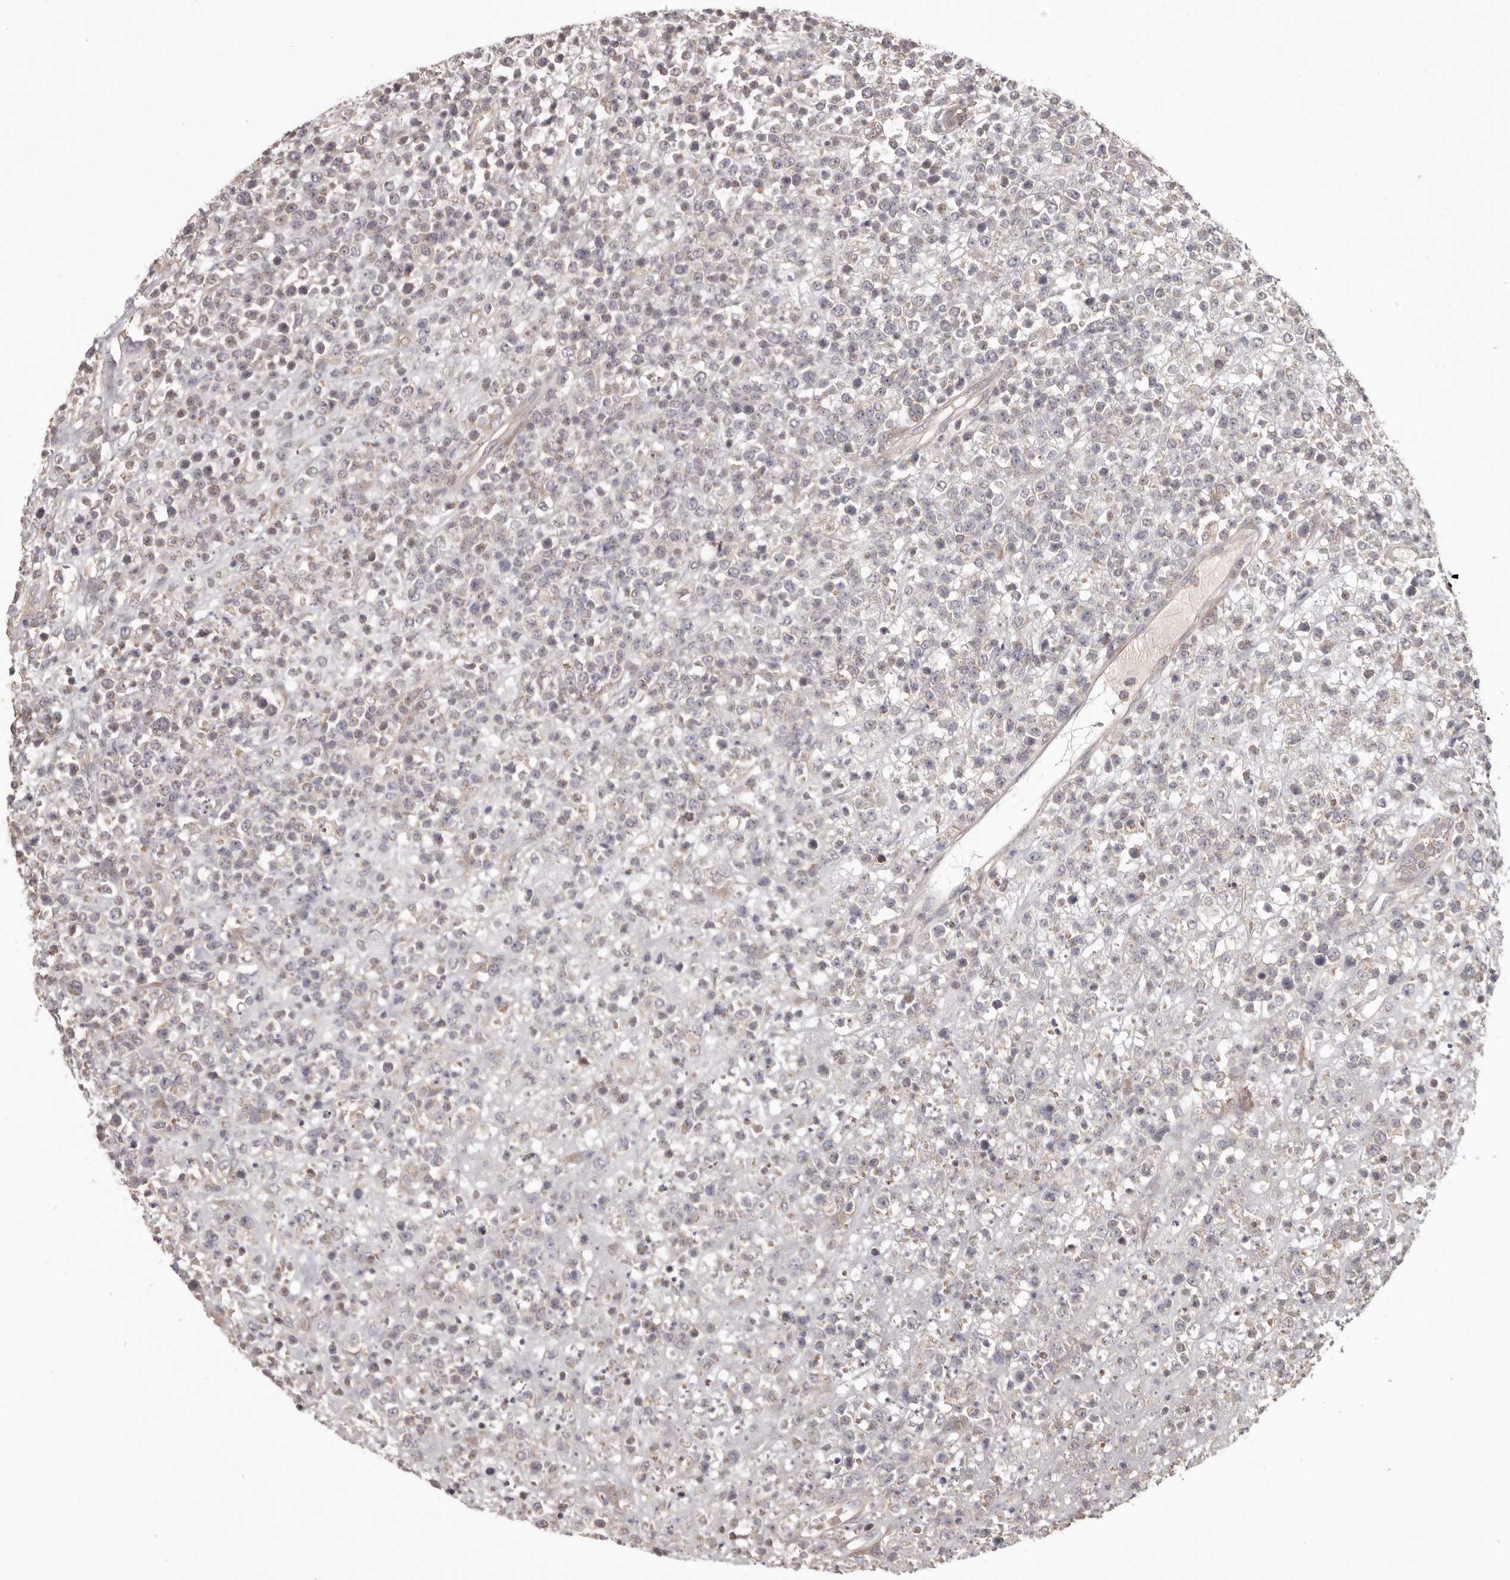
{"staining": {"intensity": "negative", "quantity": "none", "location": "none"}, "tissue": "lymphoma", "cell_type": "Tumor cells", "image_type": "cancer", "snomed": [{"axis": "morphology", "description": "Malignant lymphoma, non-Hodgkin's type, High grade"}, {"axis": "topography", "description": "Colon"}], "caption": "There is no significant staining in tumor cells of malignant lymphoma, non-Hodgkin's type (high-grade).", "gene": "HRH1", "patient": {"sex": "female", "age": 53}}